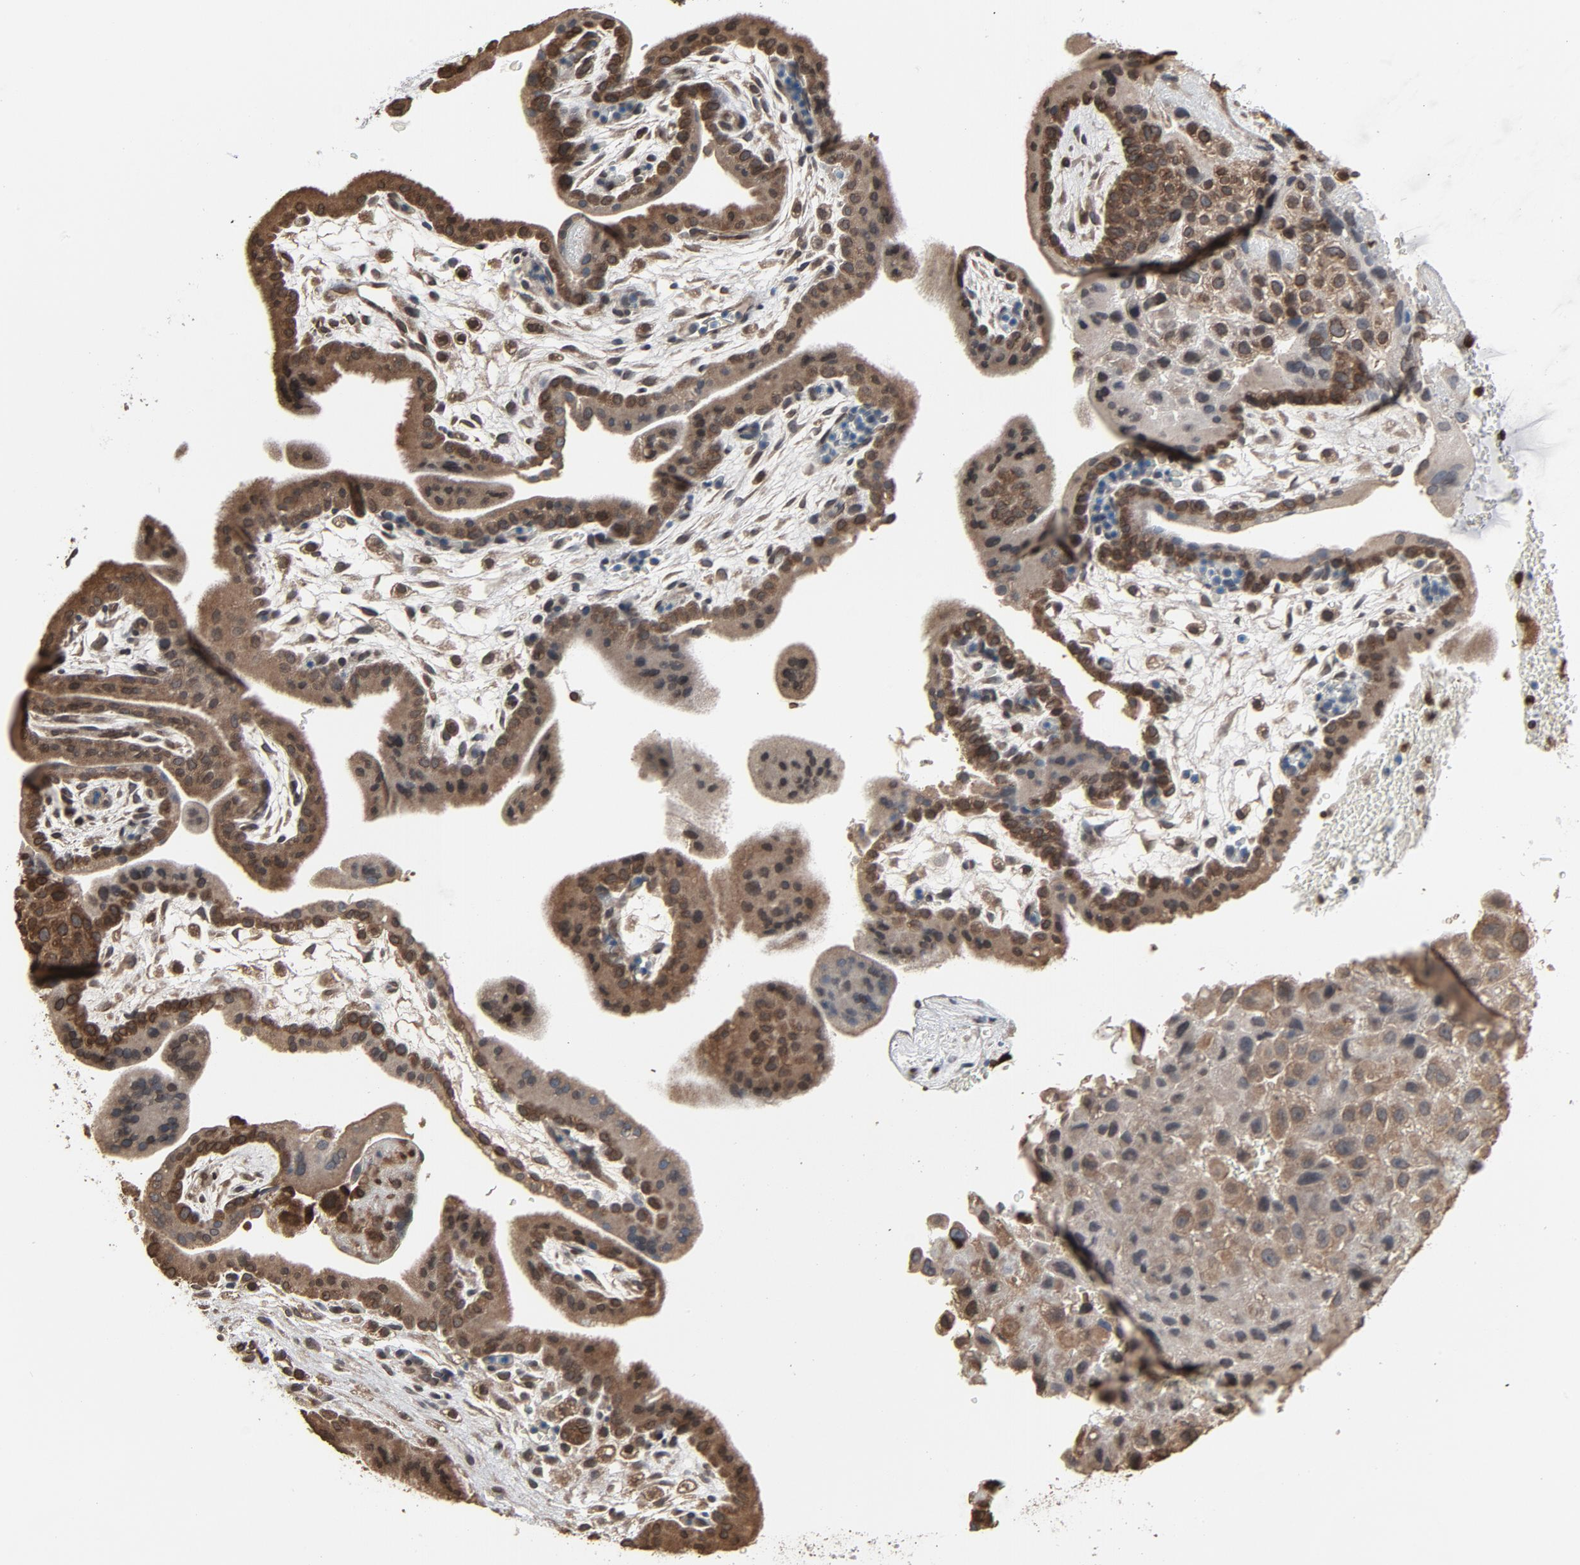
{"staining": {"intensity": "moderate", "quantity": ">75%", "location": "cytoplasmic/membranous"}, "tissue": "placenta", "cell_type": "Decidual cells", "image_type": "normal", "snomed": [{"axis": "morphology", "description": "Normal tissue, NOS"}, {"axis": "topography", "description": "Placenta"}], "caption": "A photomicrograph showing moderate cytoplasmic/membranous staining in approximately >75% of decidual cells in normal placenta, as visualized by brown immunohistochemical staining.", "gene": "UBE2D1", "patient": {"sex": "female", "age": 35}}